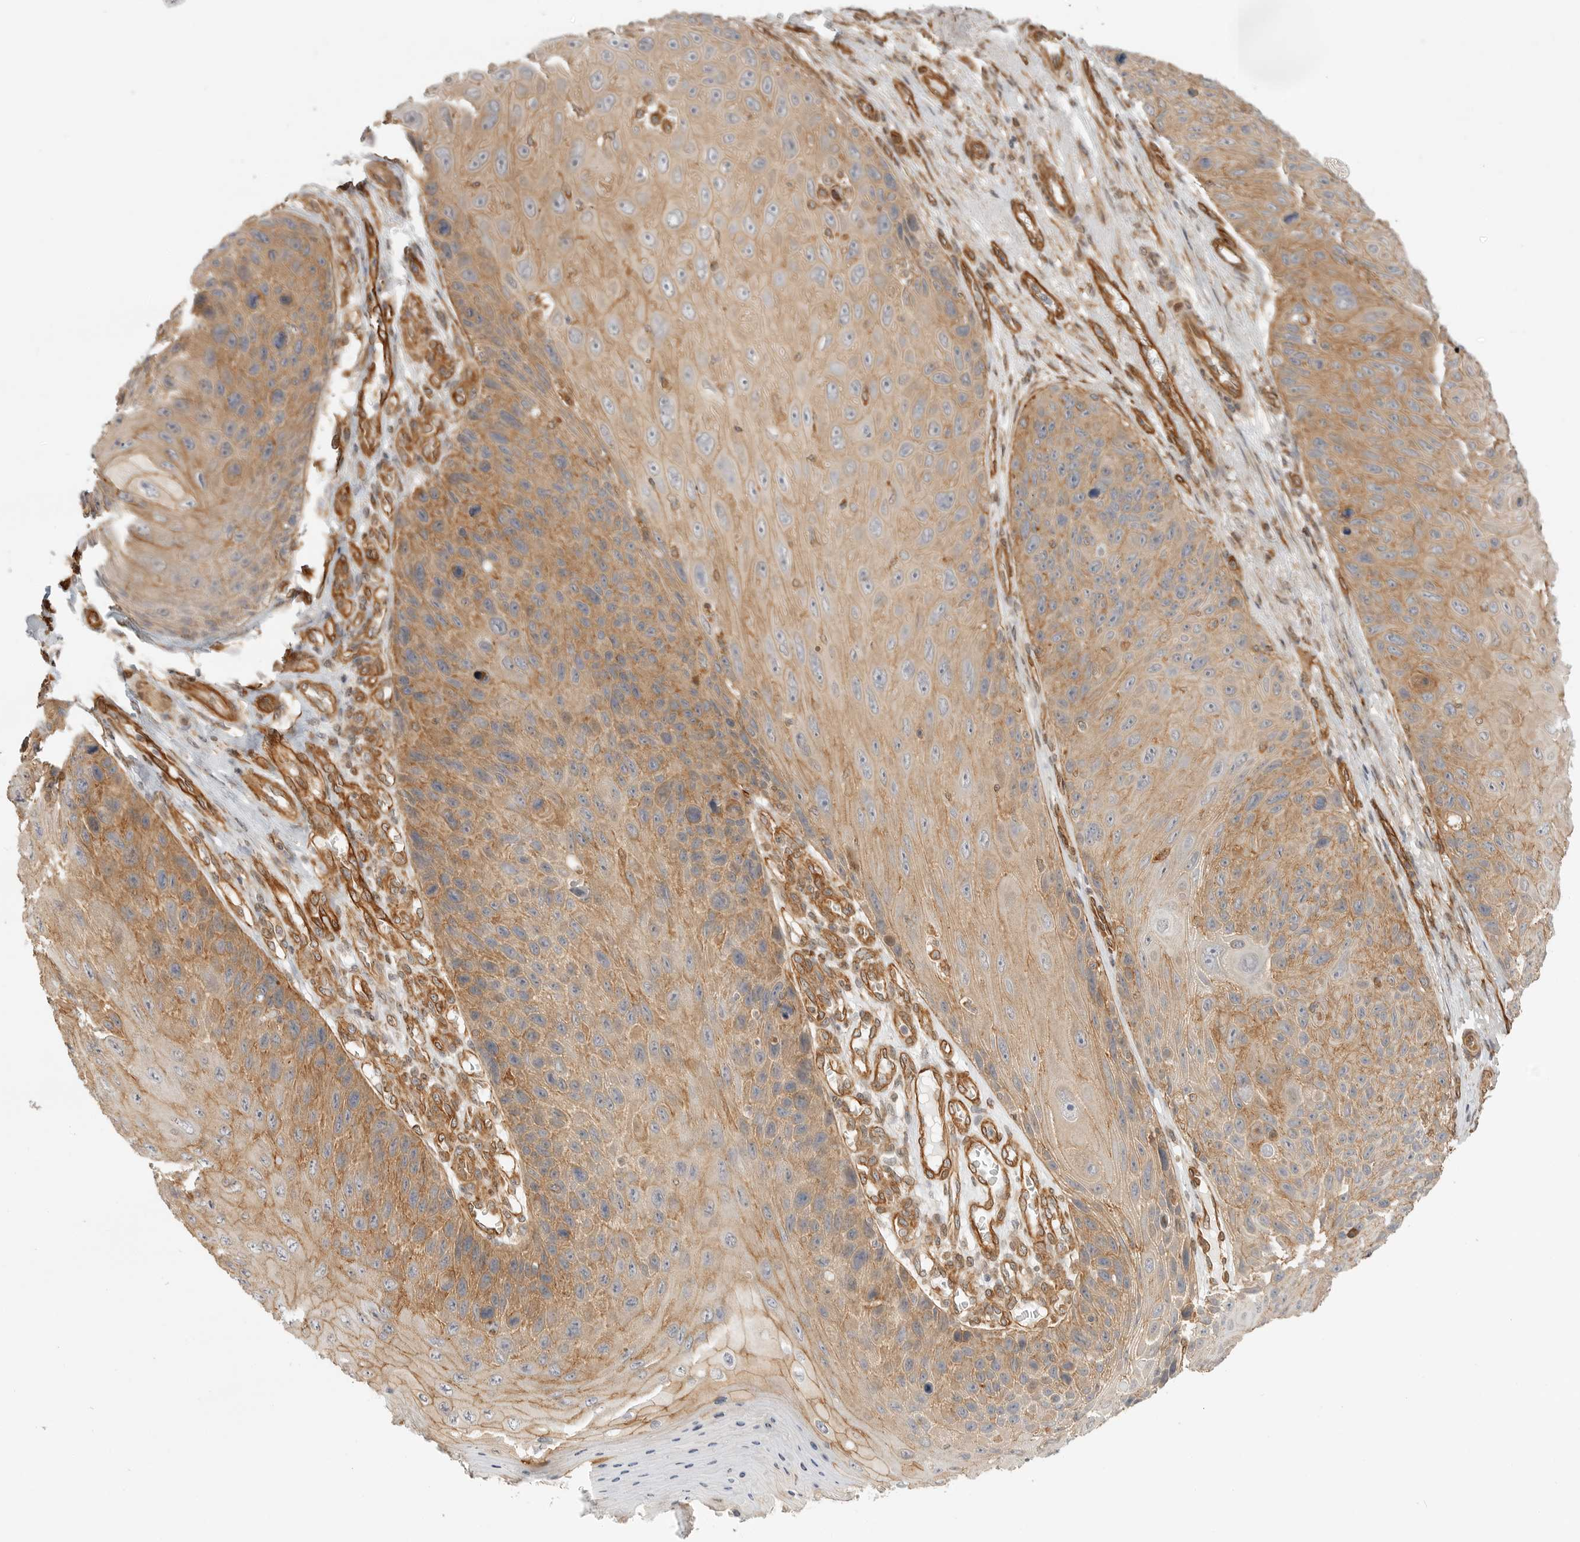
{"staining": {"intensity": "moderate", "quantity": ">75%", "location": "cytoplasmic/membranous"}, "tissue": "skin cancer", "cell_type": "Tumor cells", "image_type": "cancer", "snomed": [{"axis": "morphology", "description": "Squamous cell carcinoma, NOS"}, {"axis": "topography", "description": "Skin"}], "caption": "The immunohistochemical stain highlights moderate cytoplasmic/membranous positivity in tumor cells of skin cancer (squamous cell carcinoma) tissue.", "gene": "ATOH7", "patient": {"sex": "female", "age": 88}}